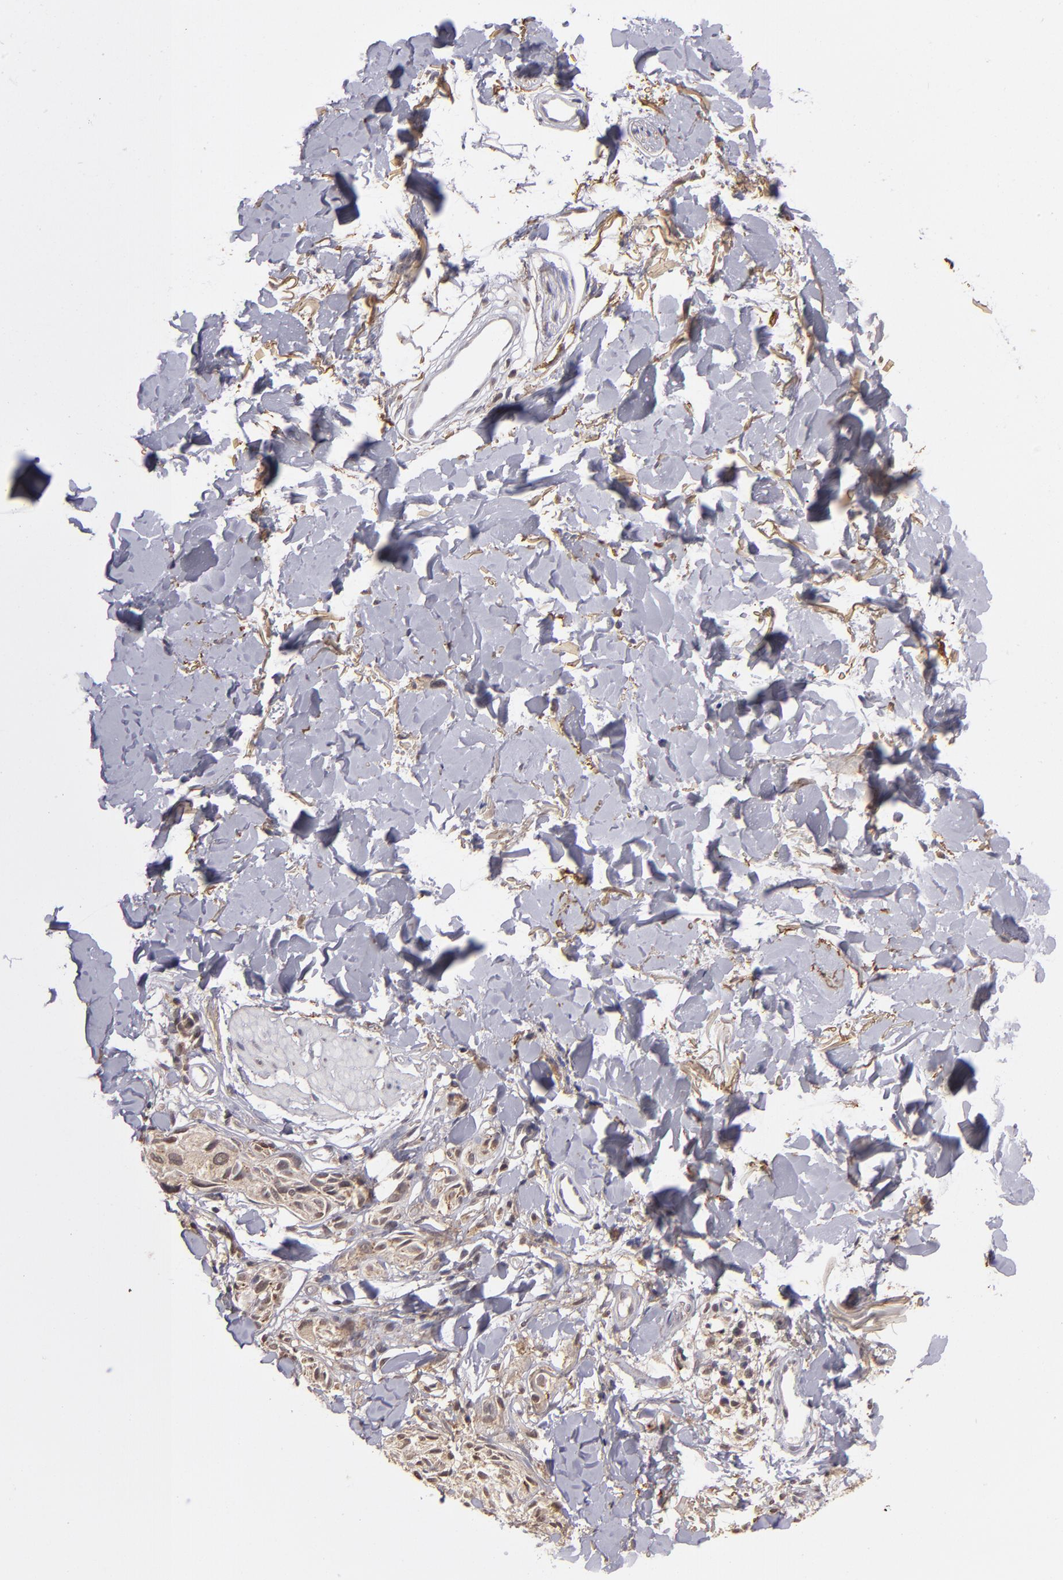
{"staining": {"intensity": "moderate", "quantity": "25%-75%", "location": "cytoplasmic/membranous"}, "tissue": "melanoma", "cell_type": "Tumor cells", "image_type": "cancer", "snomed": [{"axis": "morphology", "description": "Malignant melanoma, Metastatic site"}, {"axis": "topography", "description": "Skin"}], "caption": "Melanoma tissue exhibits moderate cytoplasmic/membranous staining in approximately 25%-75% of tumor cells", "gene": "ZFYVE1", "patient": {"sex": "female", "age": 66}}